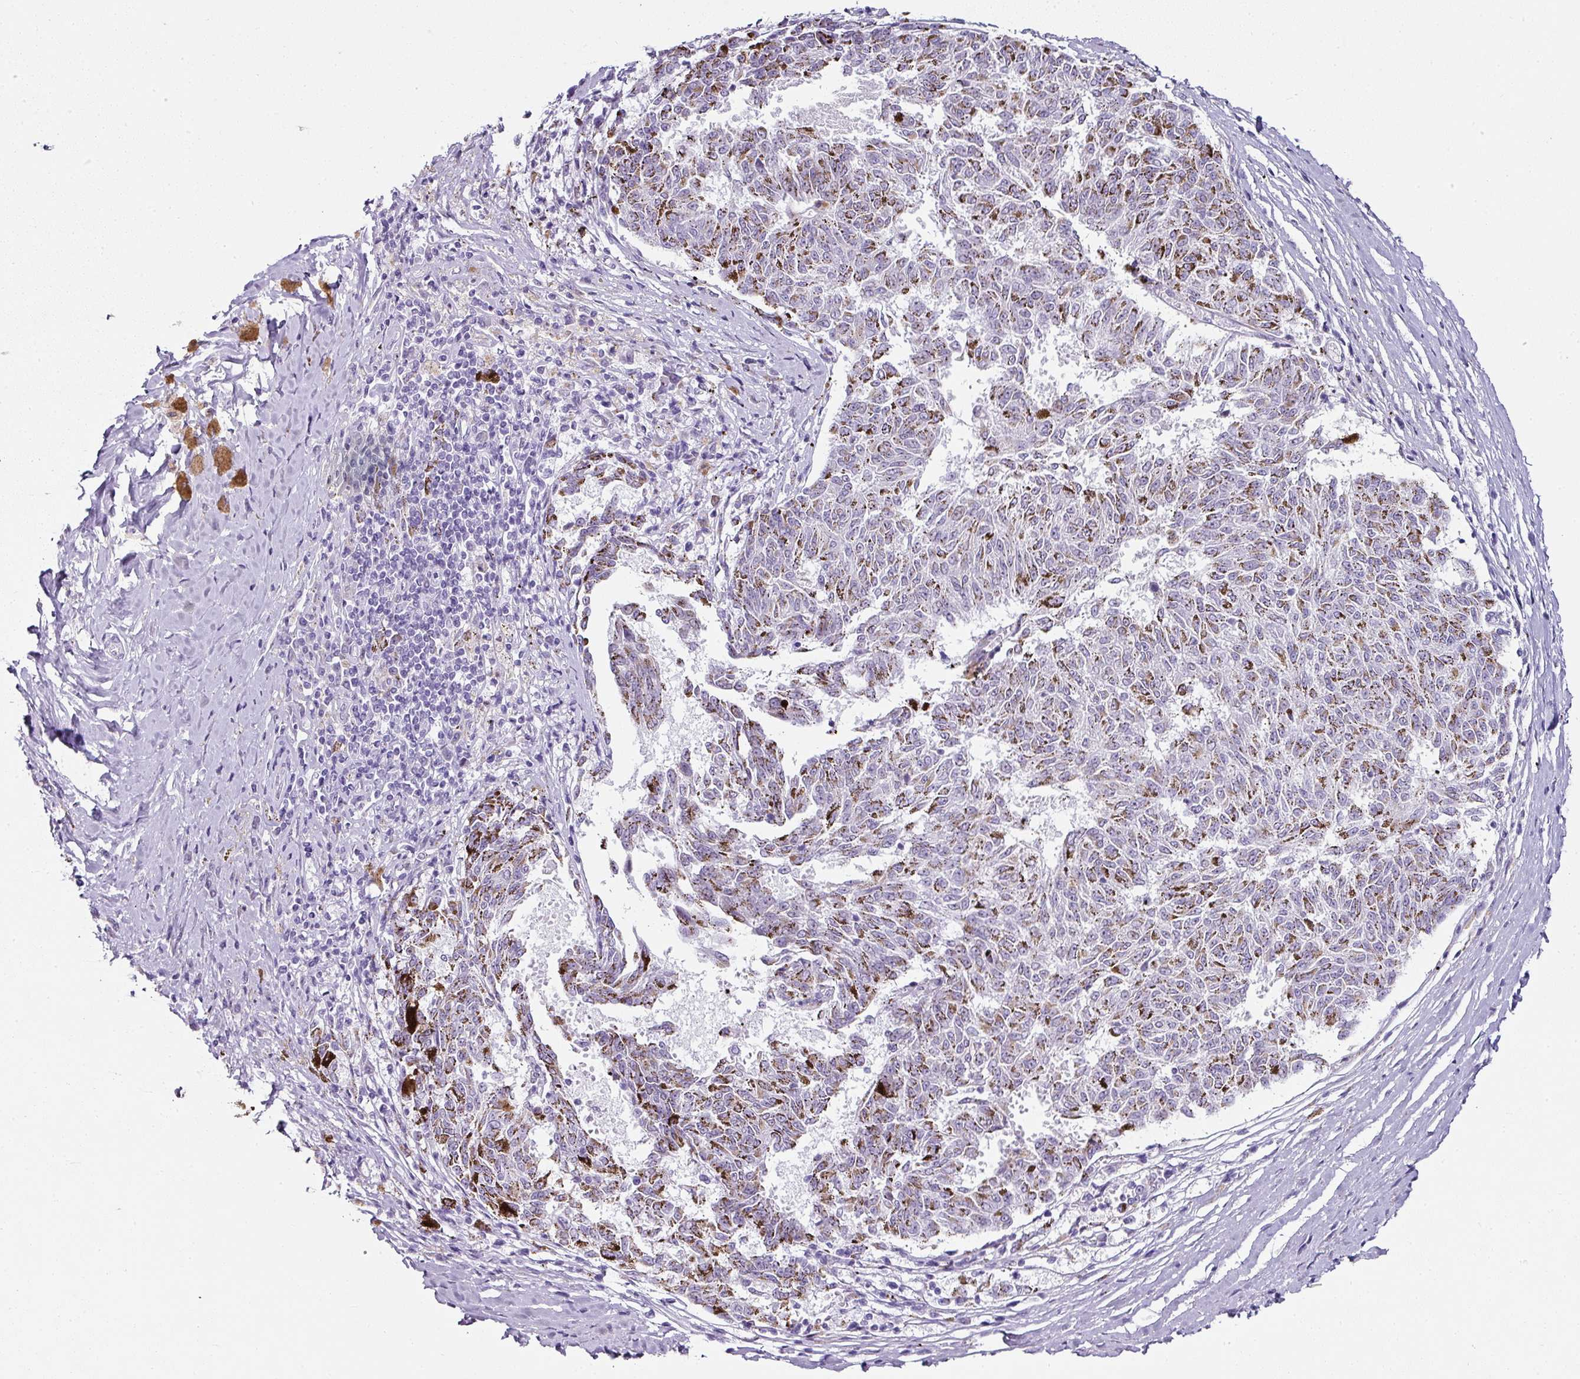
{"staining": {"intensity": "negative", "quantity": "none", "location": "none"}, "tissue": "melanoma", "cell_type": "Tumor cells", "image_type": "cancer", "snomed": [{"axis": "morphology", "description": "Malignant melanoma, NOS"}, {"axis": "topography", "description": "Skin"}], "caption": "DAB (3,3'-diaminobenzidine) immunohistochemical staining of human melanoma demonstrates no significant expression in tumor cells.", "gene": "TRA2A", "patient": {"sex": "female", "age": 72}}